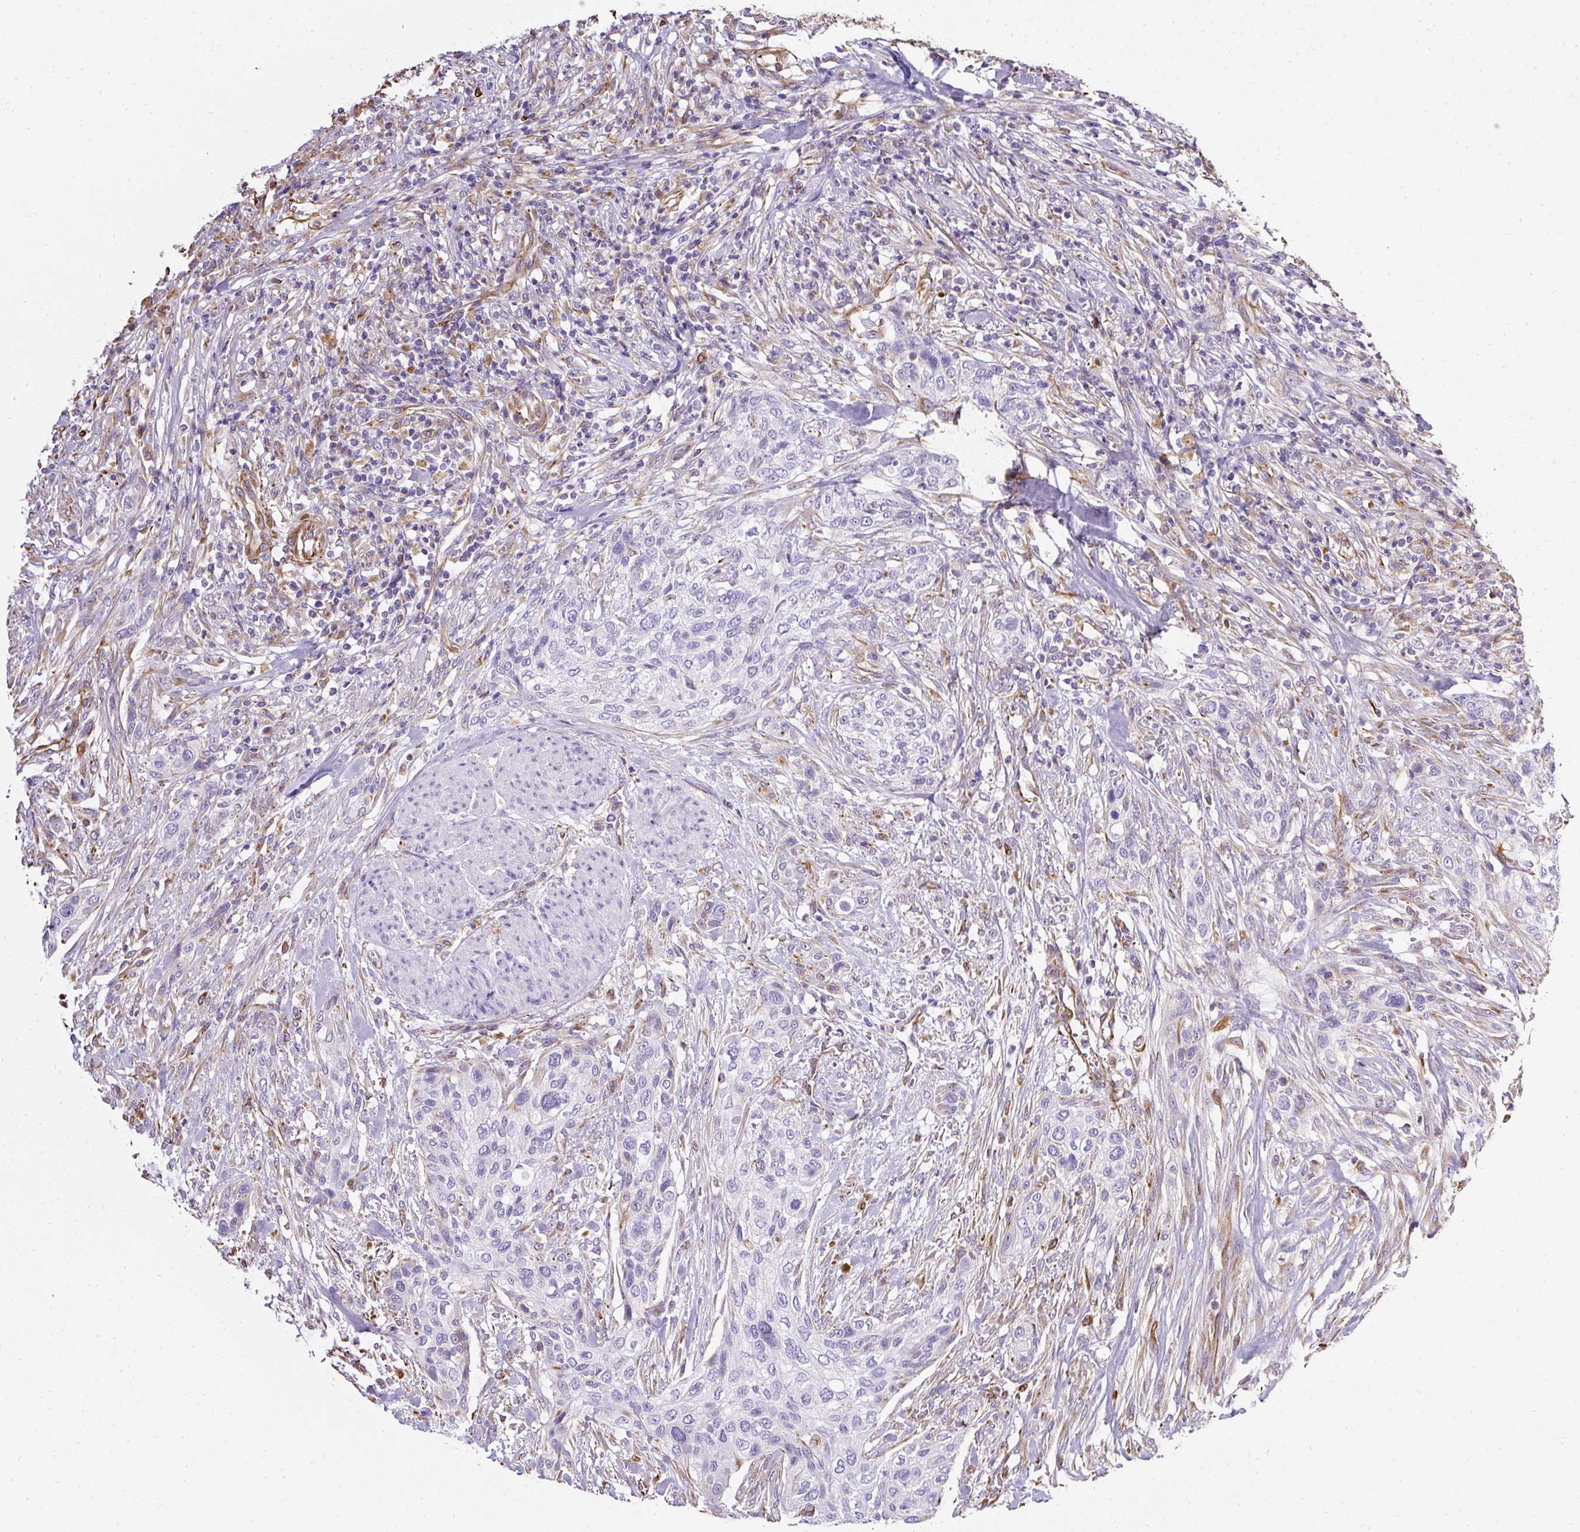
{"staining": {"intensity": "negative", "quantity": "none", "location": "none"}, "tissue": "urothelial cancer", "cell_type": "Tumor cells", "image_type": "cancer", "snomed": [{"axis": "morphology", "description": "Urothelial carcinoma, High grade"}, {"axis": "topography", "description": "Urinary bladder"}], "caption": "Immunohistochemical staining of human high-grade urothelial carcinoma reveals no significant staining in tumor cells. (IHC, brightfield microscopy, high magnification).", "gene": "PLS1", "patient": {"sex": "male", "age": 35}}